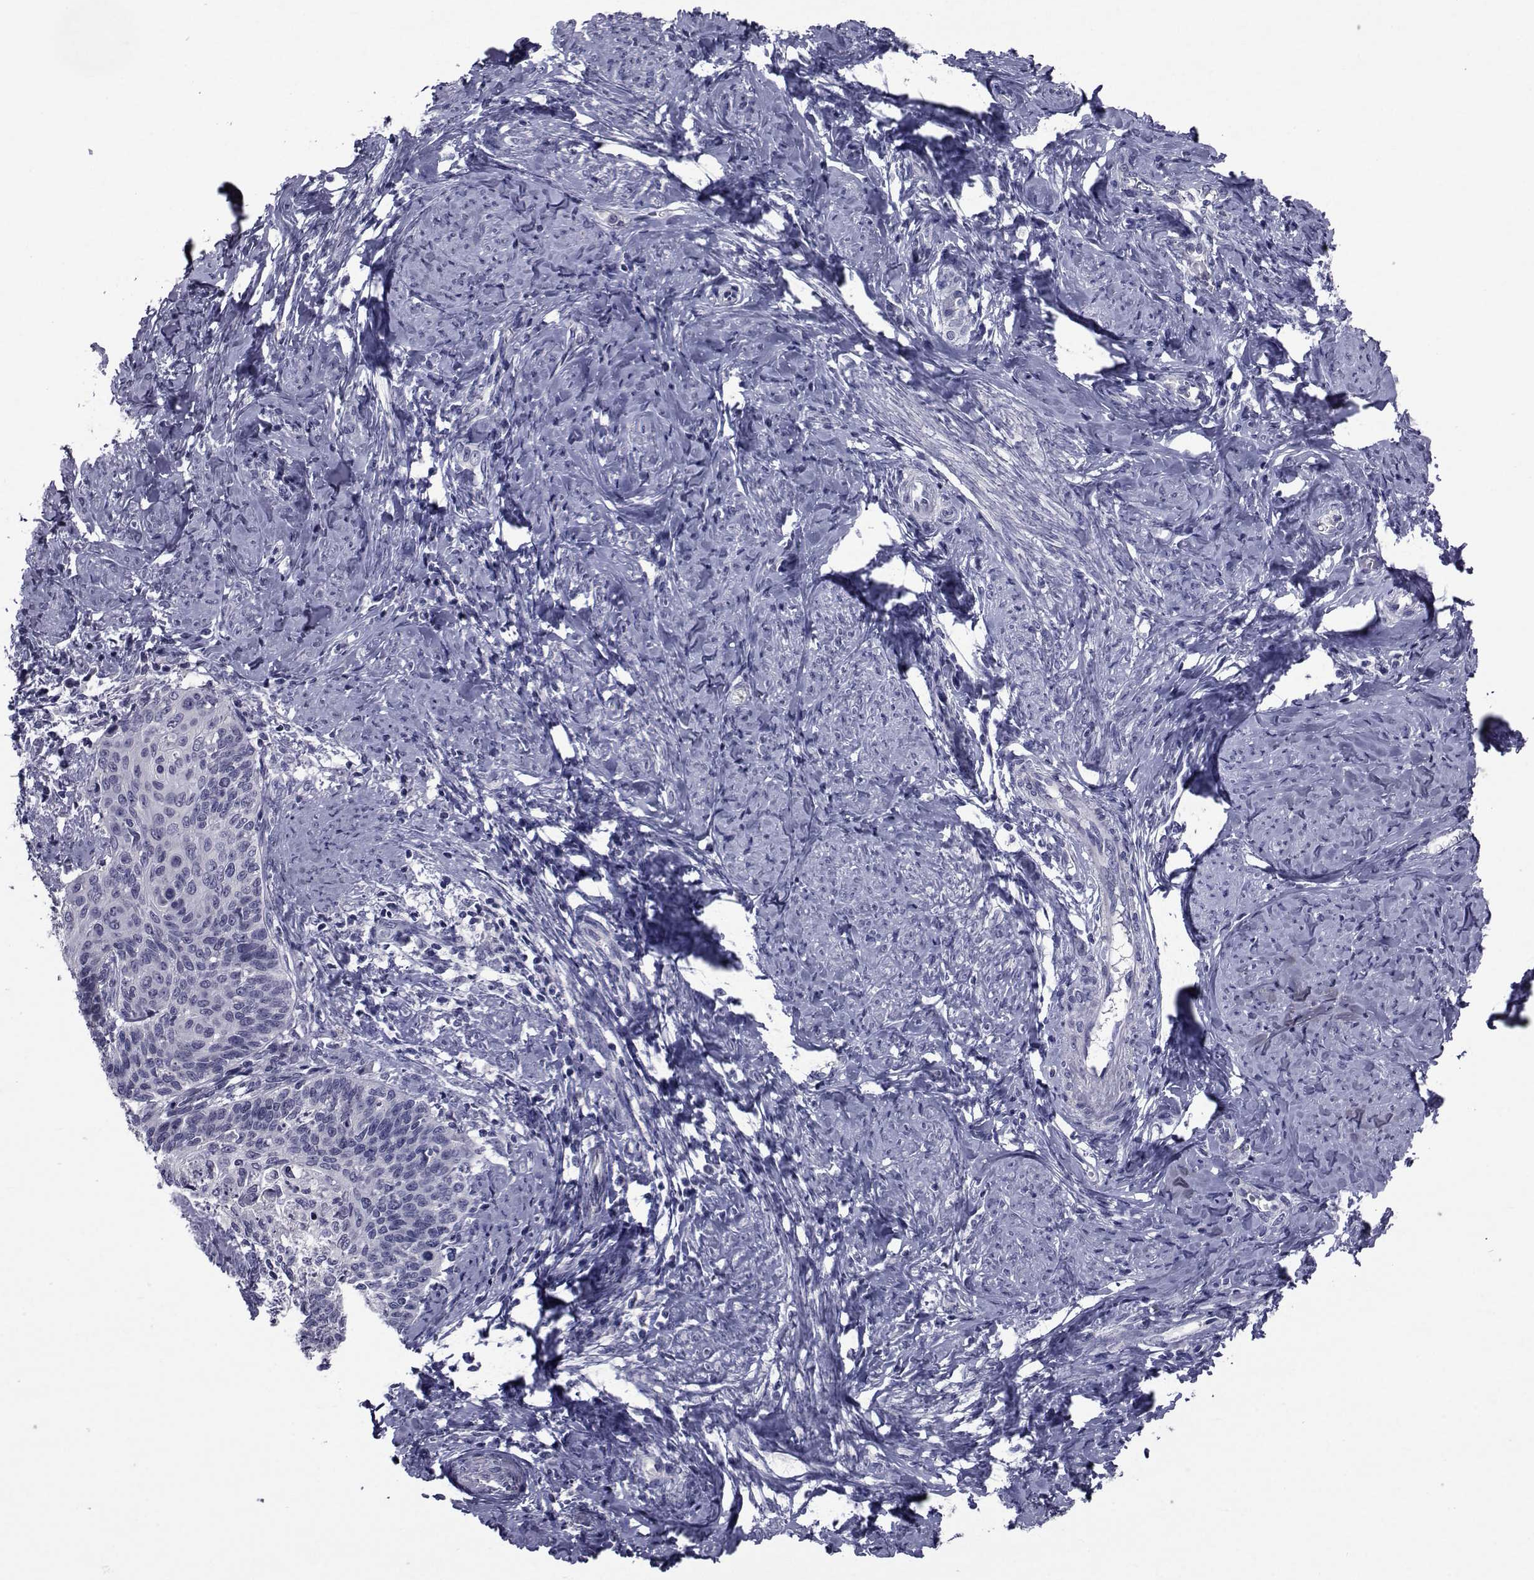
{"staining": {"intensity": "negative", "quantity": "none", "location": "none"}, "tissue": "cervical cancer", "cell_type": "Tumor cells", "image_type": "cancer", "snomed": [{"axis": "morphology", "description": "Normal tissue, NOS"}, {"axis": "morphology", "description": "Squamous cell carcinoma, NOS"}, {"axis": "topography", "description": "Cervix"}], "caption": "The micrograph exhibits no staining of tumor cells in cervical cancer (squamous cell carcinoma). (DAB immunohistochemistry, high magnification).", "gene": "SEMA5B", "patient": {"sex": "female", "age": 39}}